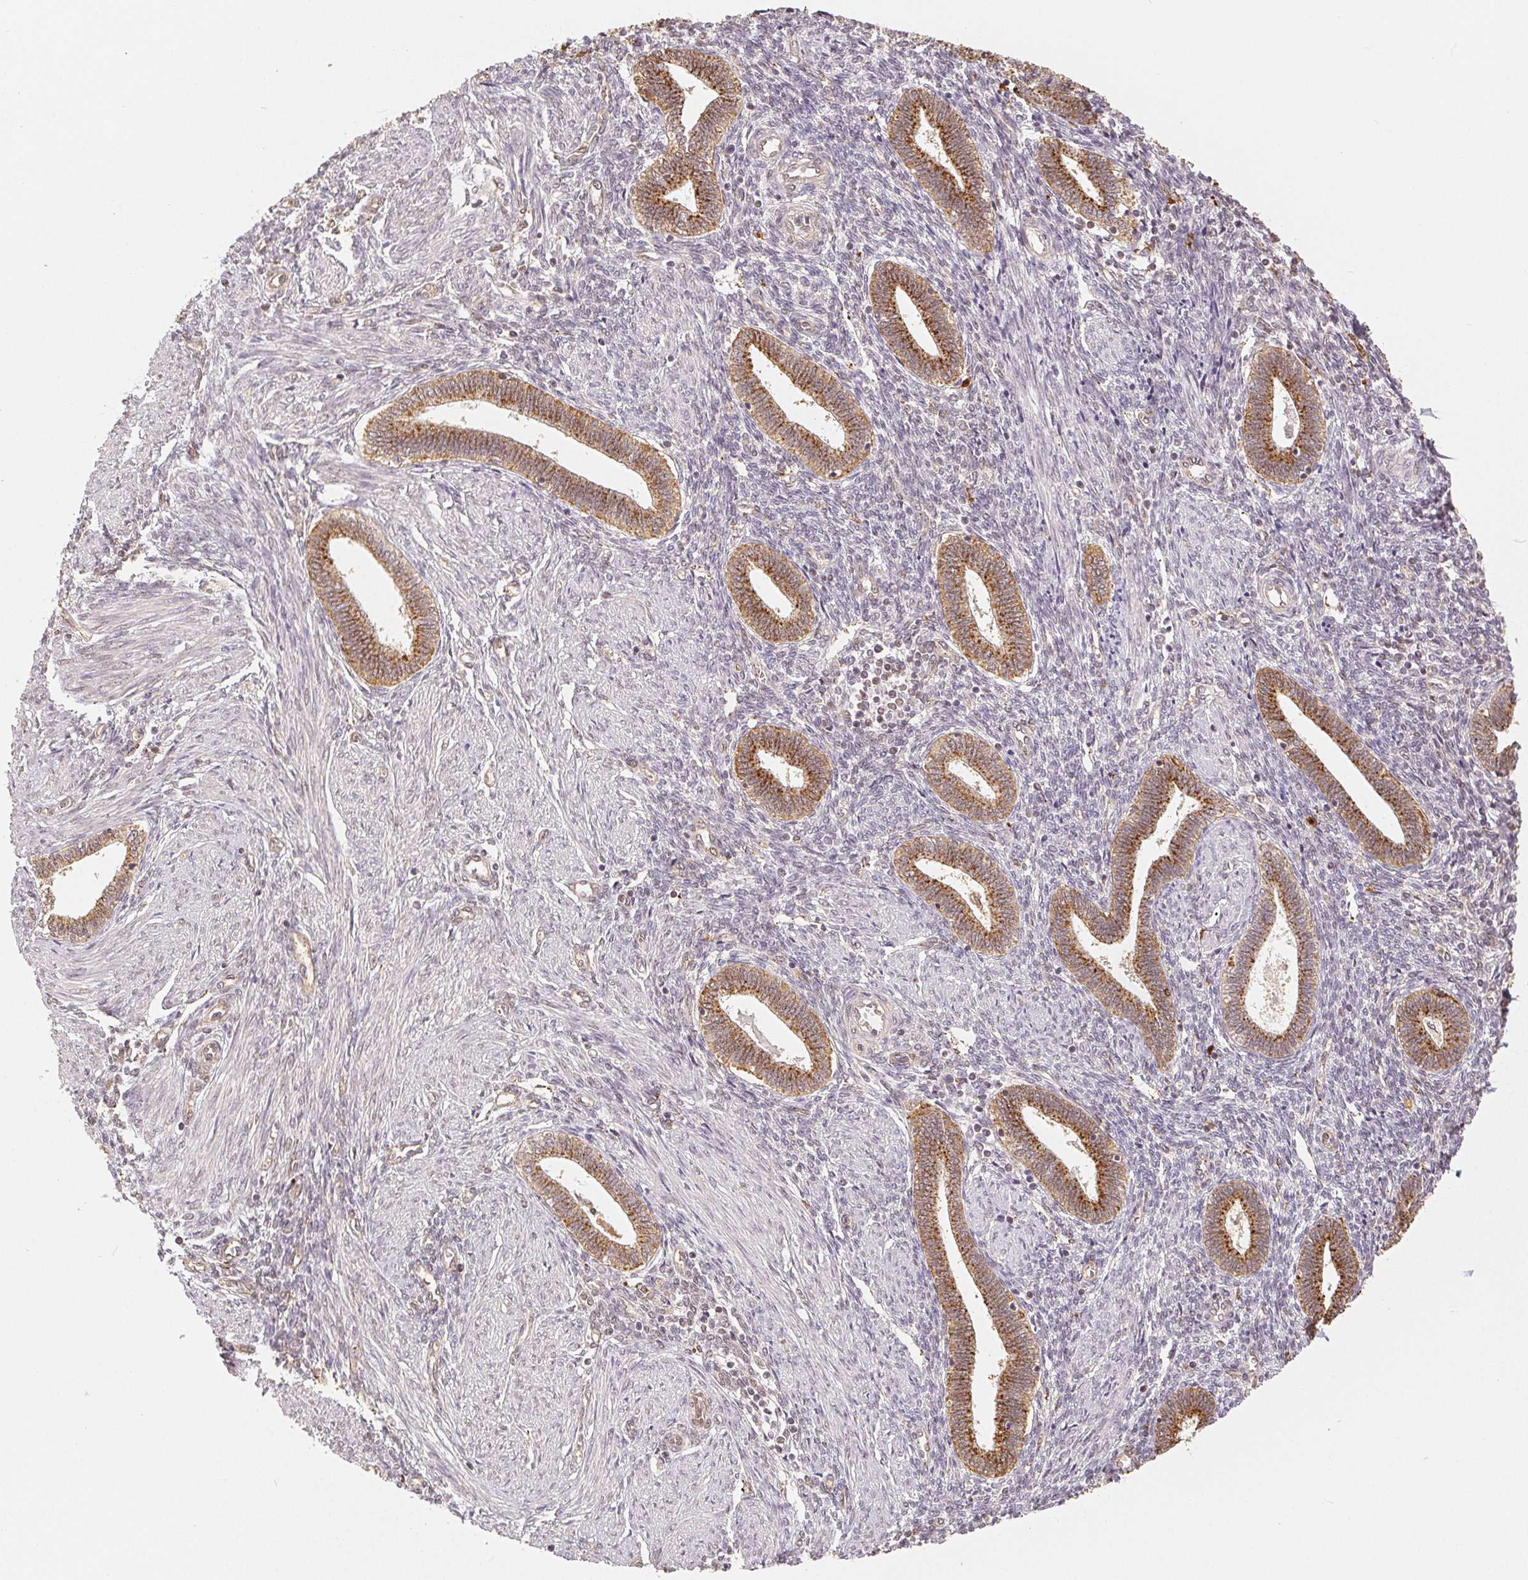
{"staining": {"intensity": "negative", "quantity": "none", "location": "none"}, "tissue": "endometrium", "cell_type": "Cells in endometrial stroma", "image_type": "normal", "snomed": [{"axis": "morphology", "description": "Normal tissue, NOS"}, {"axis": "topography", "description": "Endometrium"}], "caption": "Photomicrograph shows no protein expression in cells in endometrial stroma of benign endometrium. Nuclei are stained in blue.", "gene": "GUSB", "patient": {"sex": "female", "age": 42}}